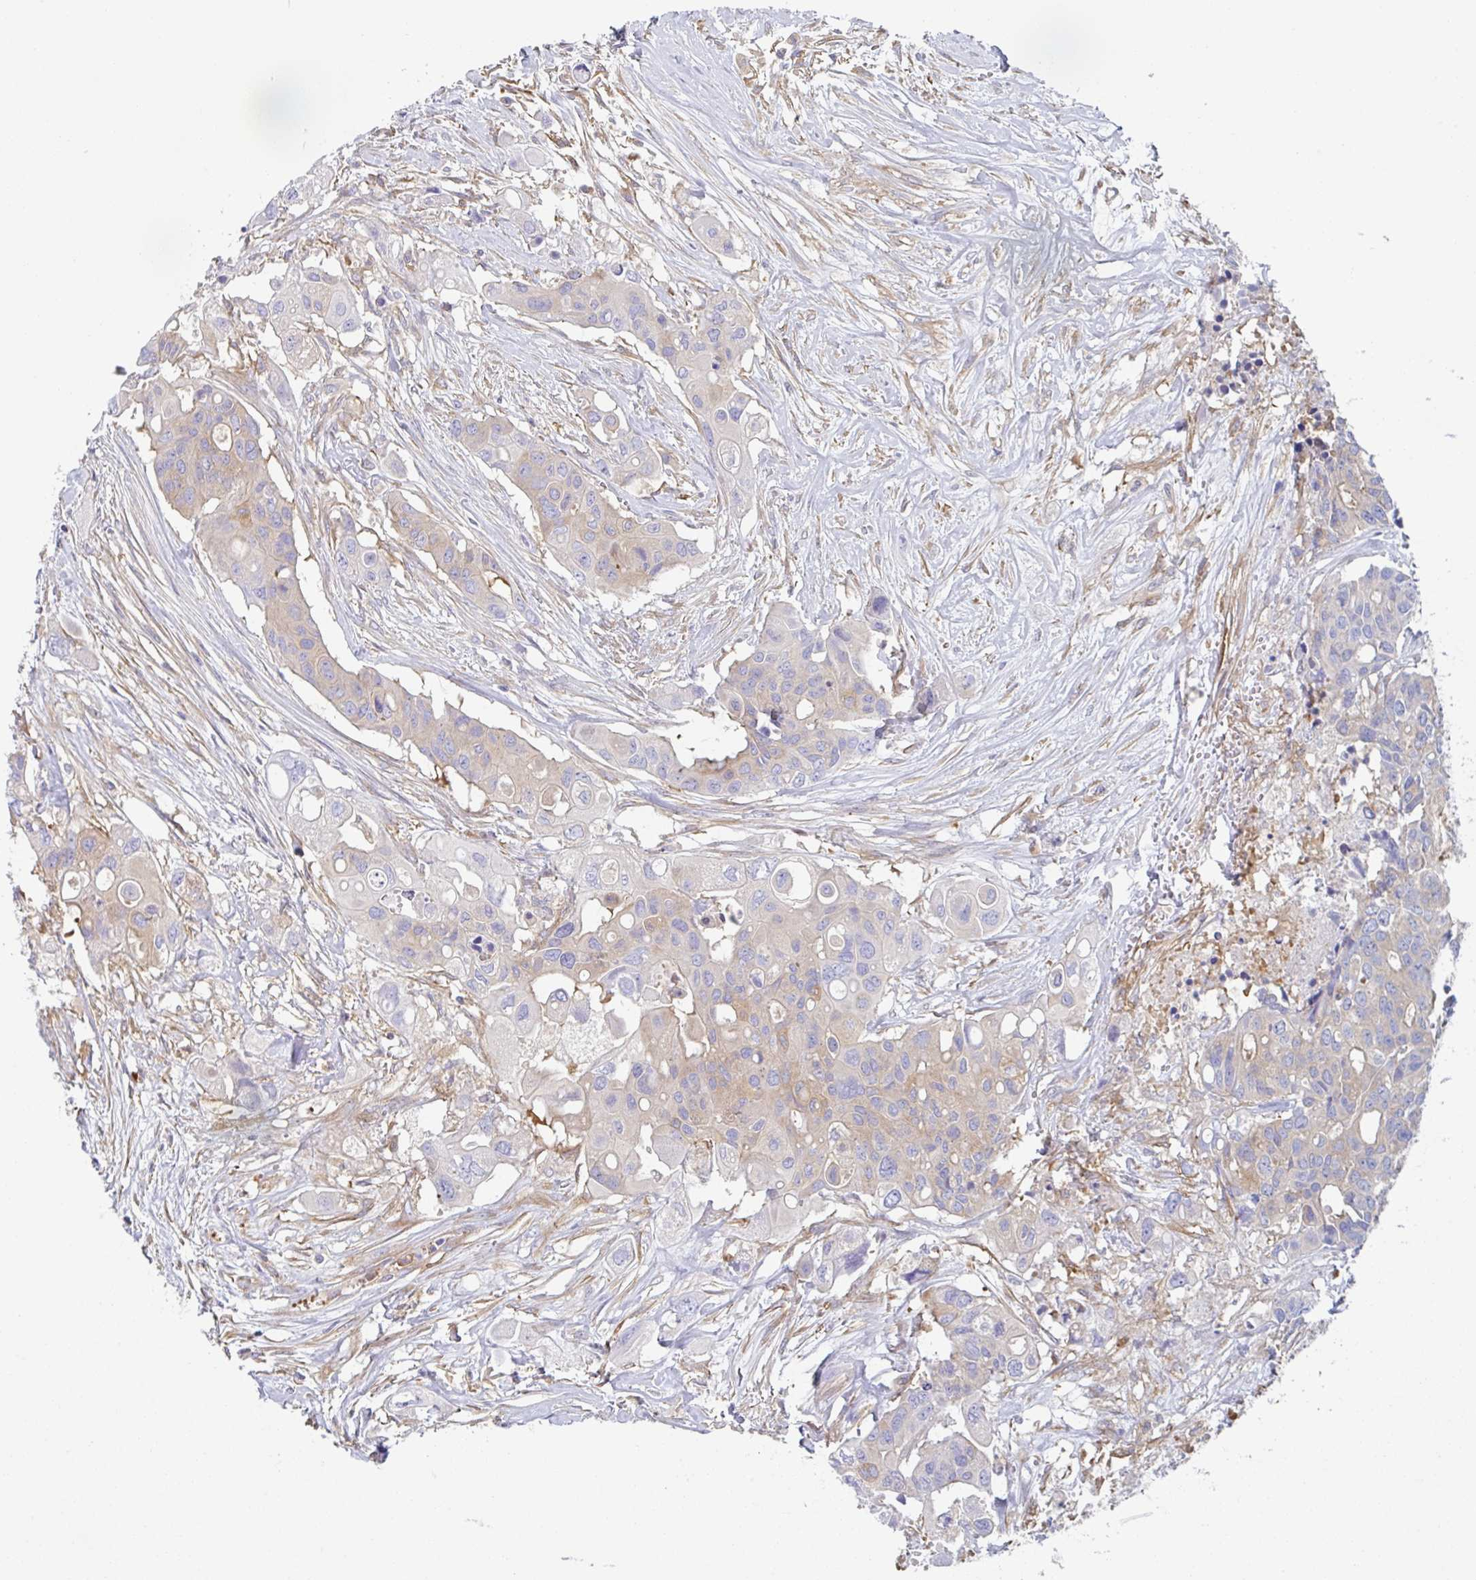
{"staining": {"intensity": "weak", "quantity": "25%-75%", "location": "cytoplasmic/membranous"}, "tissue": "colorectal cancer", "cell_type": "Tumor cells", "image_type": "cancer", "snomed": [{"axis": "morphology", "description": "Adenocarcinoma, NOS"}, {"axis": "topography", "description": "Colon"}], "caption": "Protein expression analysis of human colorectal cancer (adenocarcinoma) reveals weak cytoplasmic/membranous expression in approximately 25%-75% of tumor cells. (Stains: DAB in brown, nuclei in blue, Microscopy: brightfield microscopy at high magnification).", "gene": "AMPD2", "patient": {"sex": "male", "age": 77}}